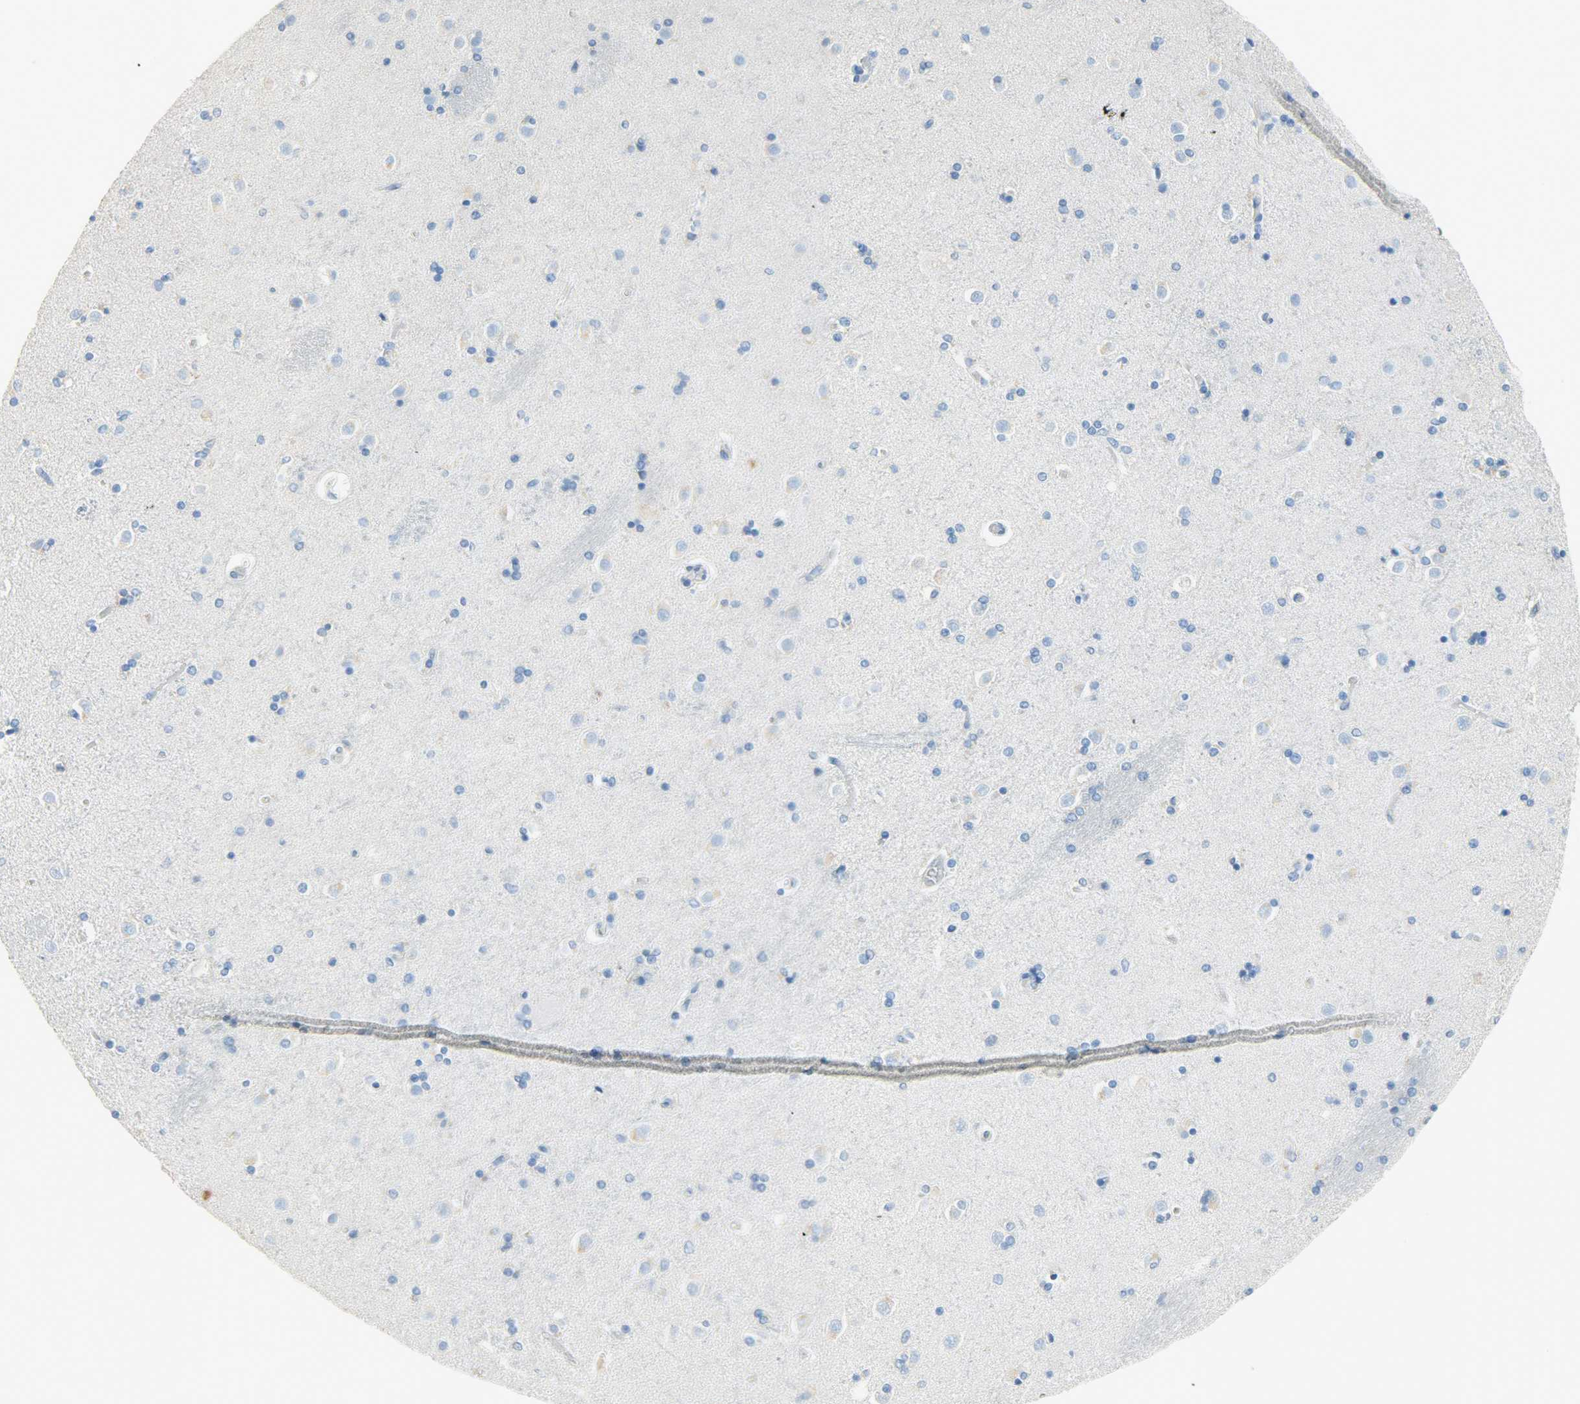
{"staining": {"intensity": "weak", "quantity": "<25%", "location": "cytoplasmic/membranous"}, "tissue": "caudate", "cell_type": "Glial cells", "image_type": "normal", "snomed": [{"axis": "morphology", "description": "Normal tissue, NOS"}, {"axis": "topography", "description": "Lateral ventricle wall"}], "caption": "This is an immunohistochemistry (IHC) image of benign human caudate. There is no staining in glial cells.", "gene": "PROM1", "patient": {"sex": "female", "age": 54}}